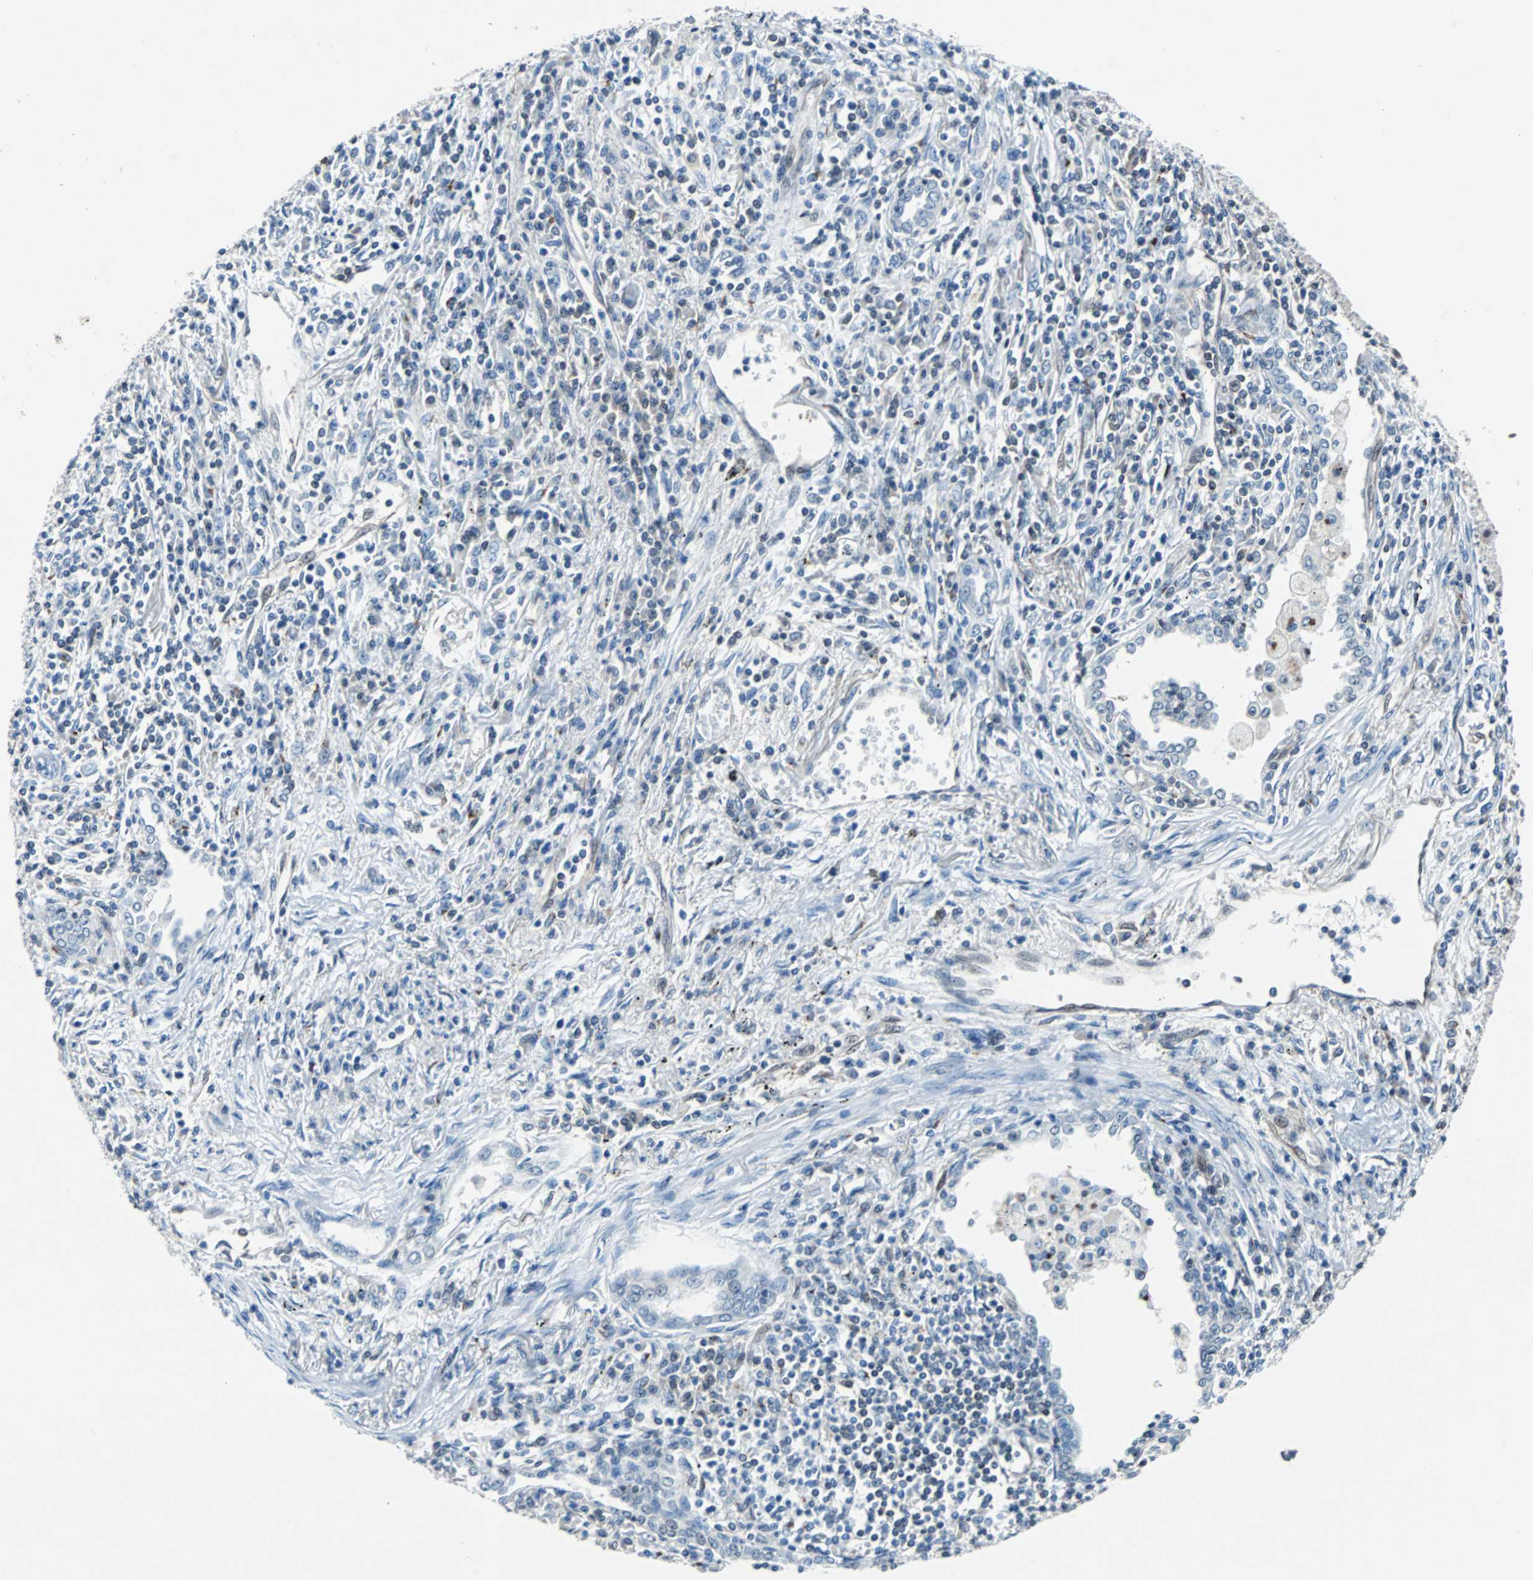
{"staining": {"intensity": "negative", "quantity": "none", "location": "none"}, "tissue": "melanoma", "cell_type": "Tumor cells", "image_type": "cancer", "snomed": [{"axis": "morphology", "description": "Malignant melanoma, Metastatic site"}, {"axis": "topography", "description": "Skin"}], "caption": "This is a micrograph of immunohistochemistry (IHC) staining of melanoma, which shows no staining in tumor cells. (Immunohistochemistry (ihc), brightfield microscopy, high magnification).", "gene": "MAP2K6", "patient": {"sex": "female", "age": 56}}